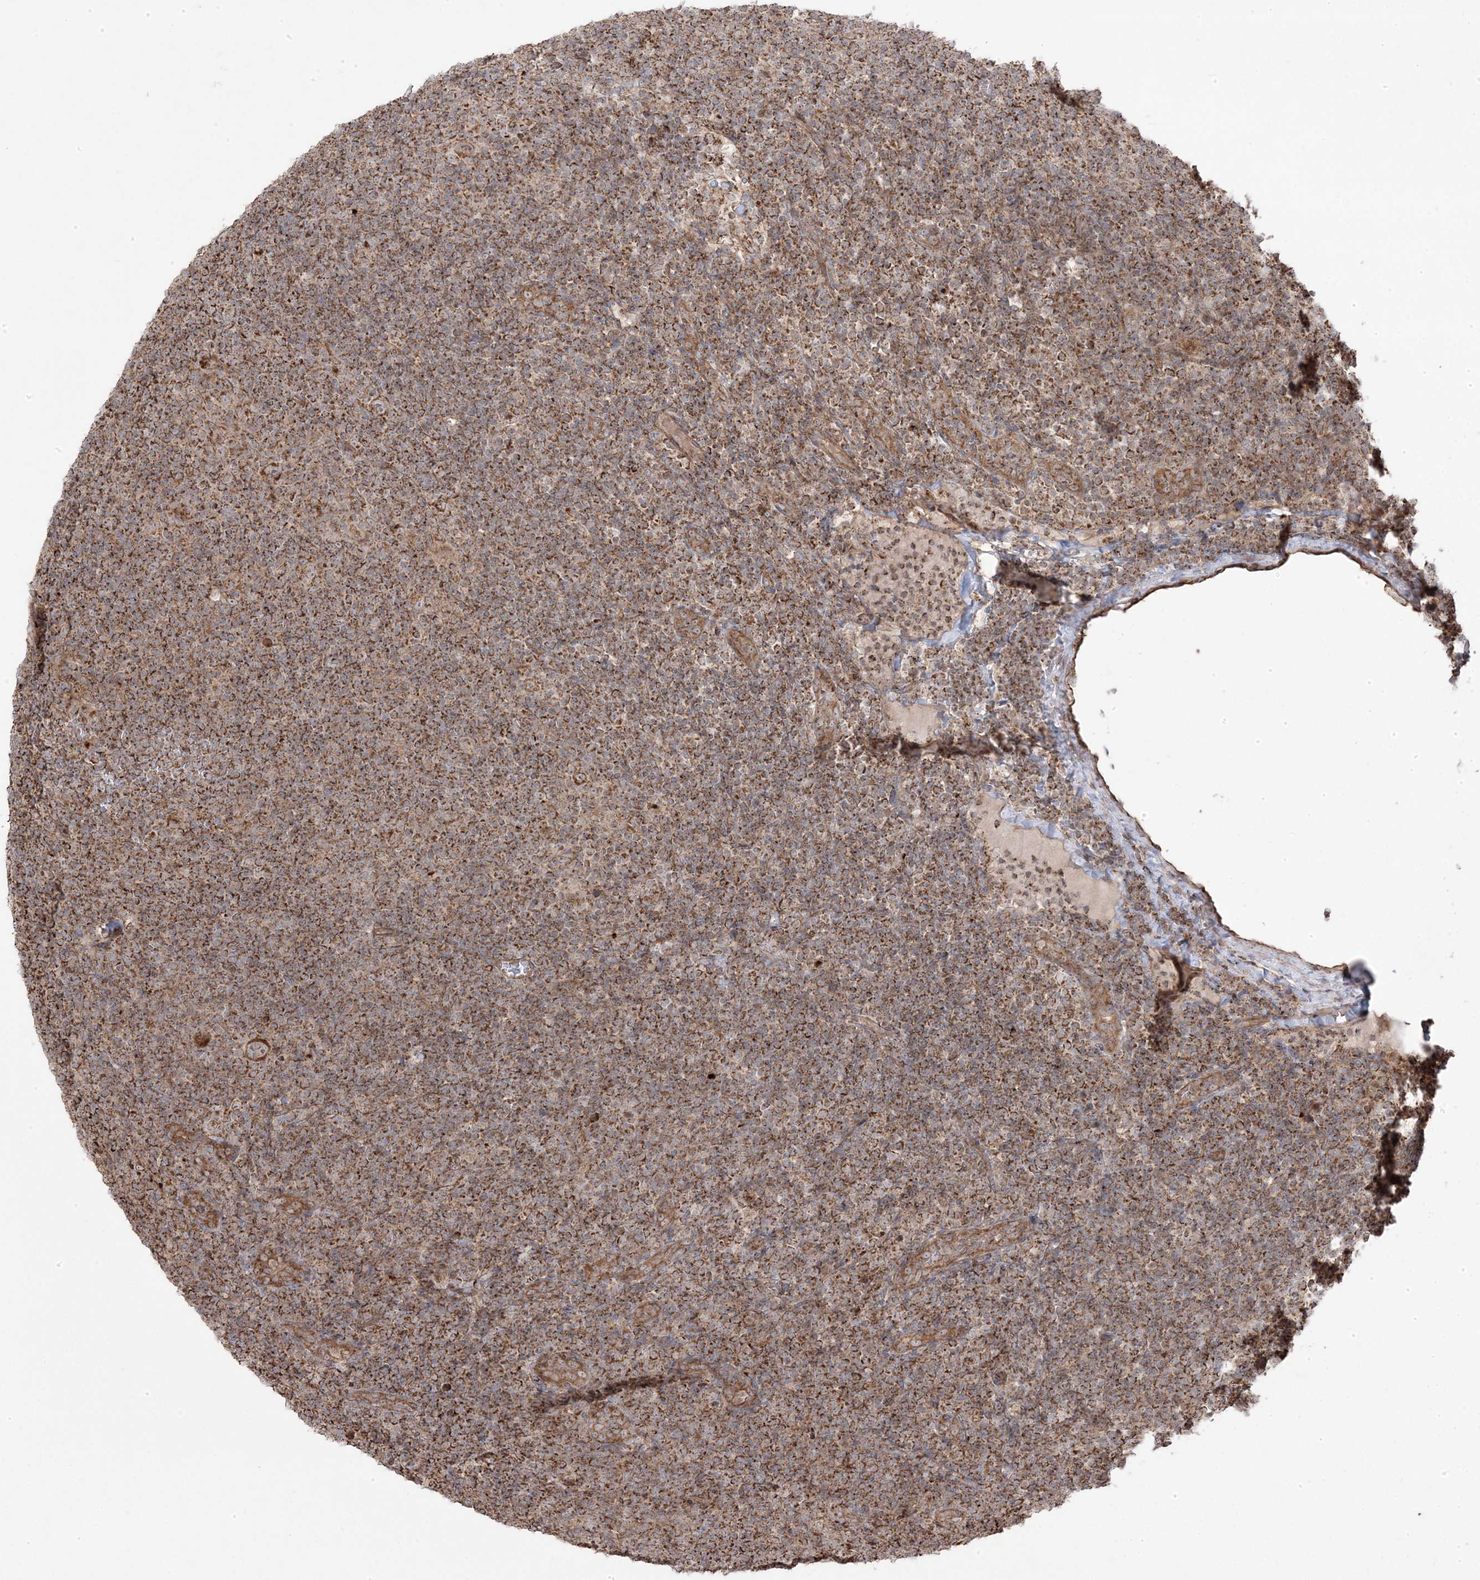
{"staining": {"intensity": "moderate", "quantity": ">75%", "location": "cytoplasmic/membranous"}, "tissue": "lymphoma", "cell_type": "Tumor cells", "image_type": "cancer", "snomed": [{"axis": "morphology", "description": "Hodgkin's disease, NOS"}, {"axis": "topography", "description": "Lymph node"}], "caption": "A photomicrograph of human lymphoma stained for a protein exhibits moderate cytoplasmic/membranous brown staining in tumor cells.", "gene": "CLUAP1", "patient": {"sex": "female", "age": 57}}